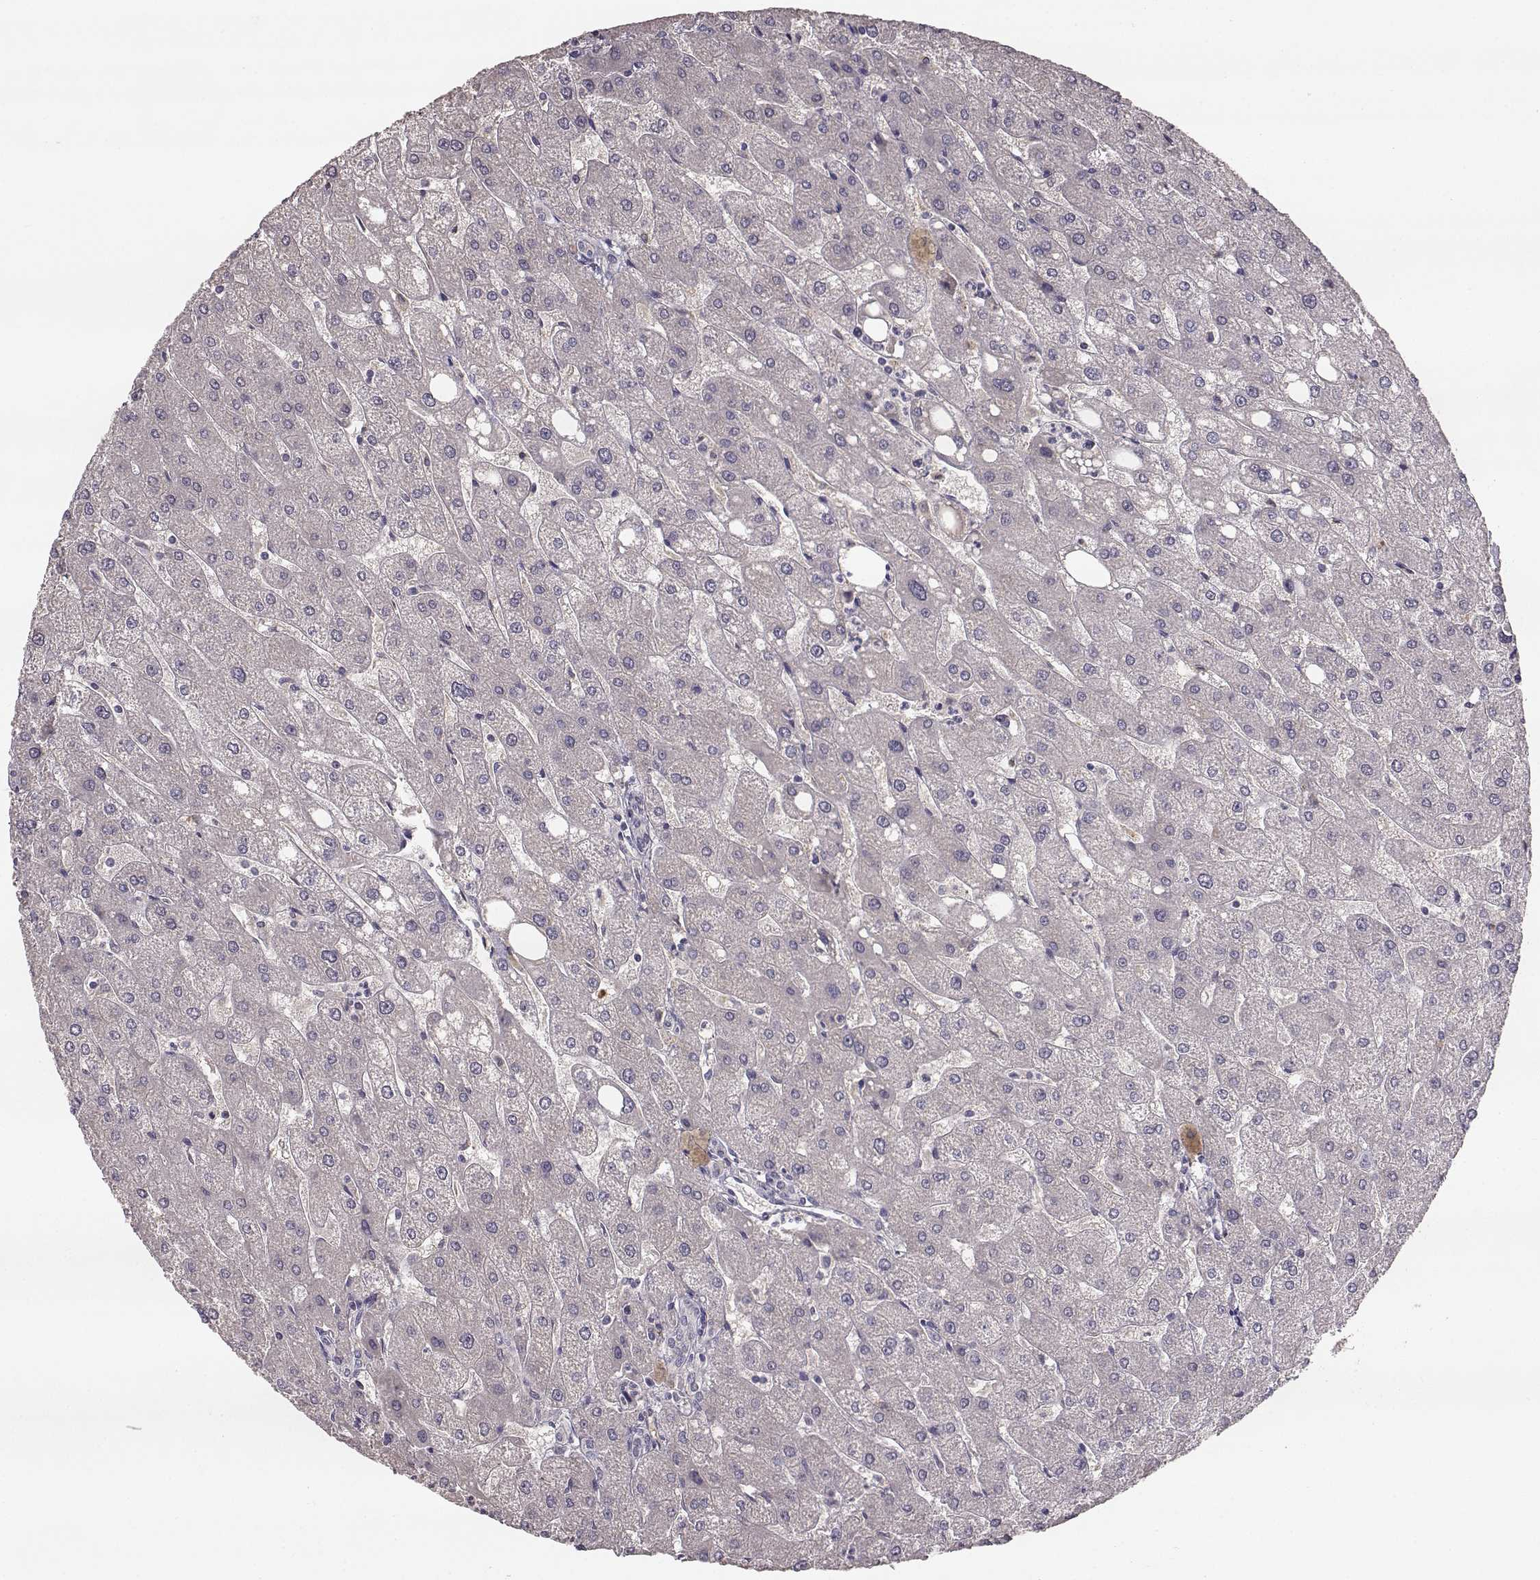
{"staining": {"intensity": "negative", "quantity": "none", "location": "none"}, "tissue": "liver", "cell_type": "Cholangiocytes", "image_type": "normal", "snomed": [{"axis": "morphology", "description": "Normal tissue, NOS"}, {"axis": "topography", "description": "Liver"}], "caption": "Benign liver was stained to show a protein in brown. There is no significant staining in cholangiocytes.", "gene": "YJEFN3", "patient": {"sex": "male", "age": 67}}